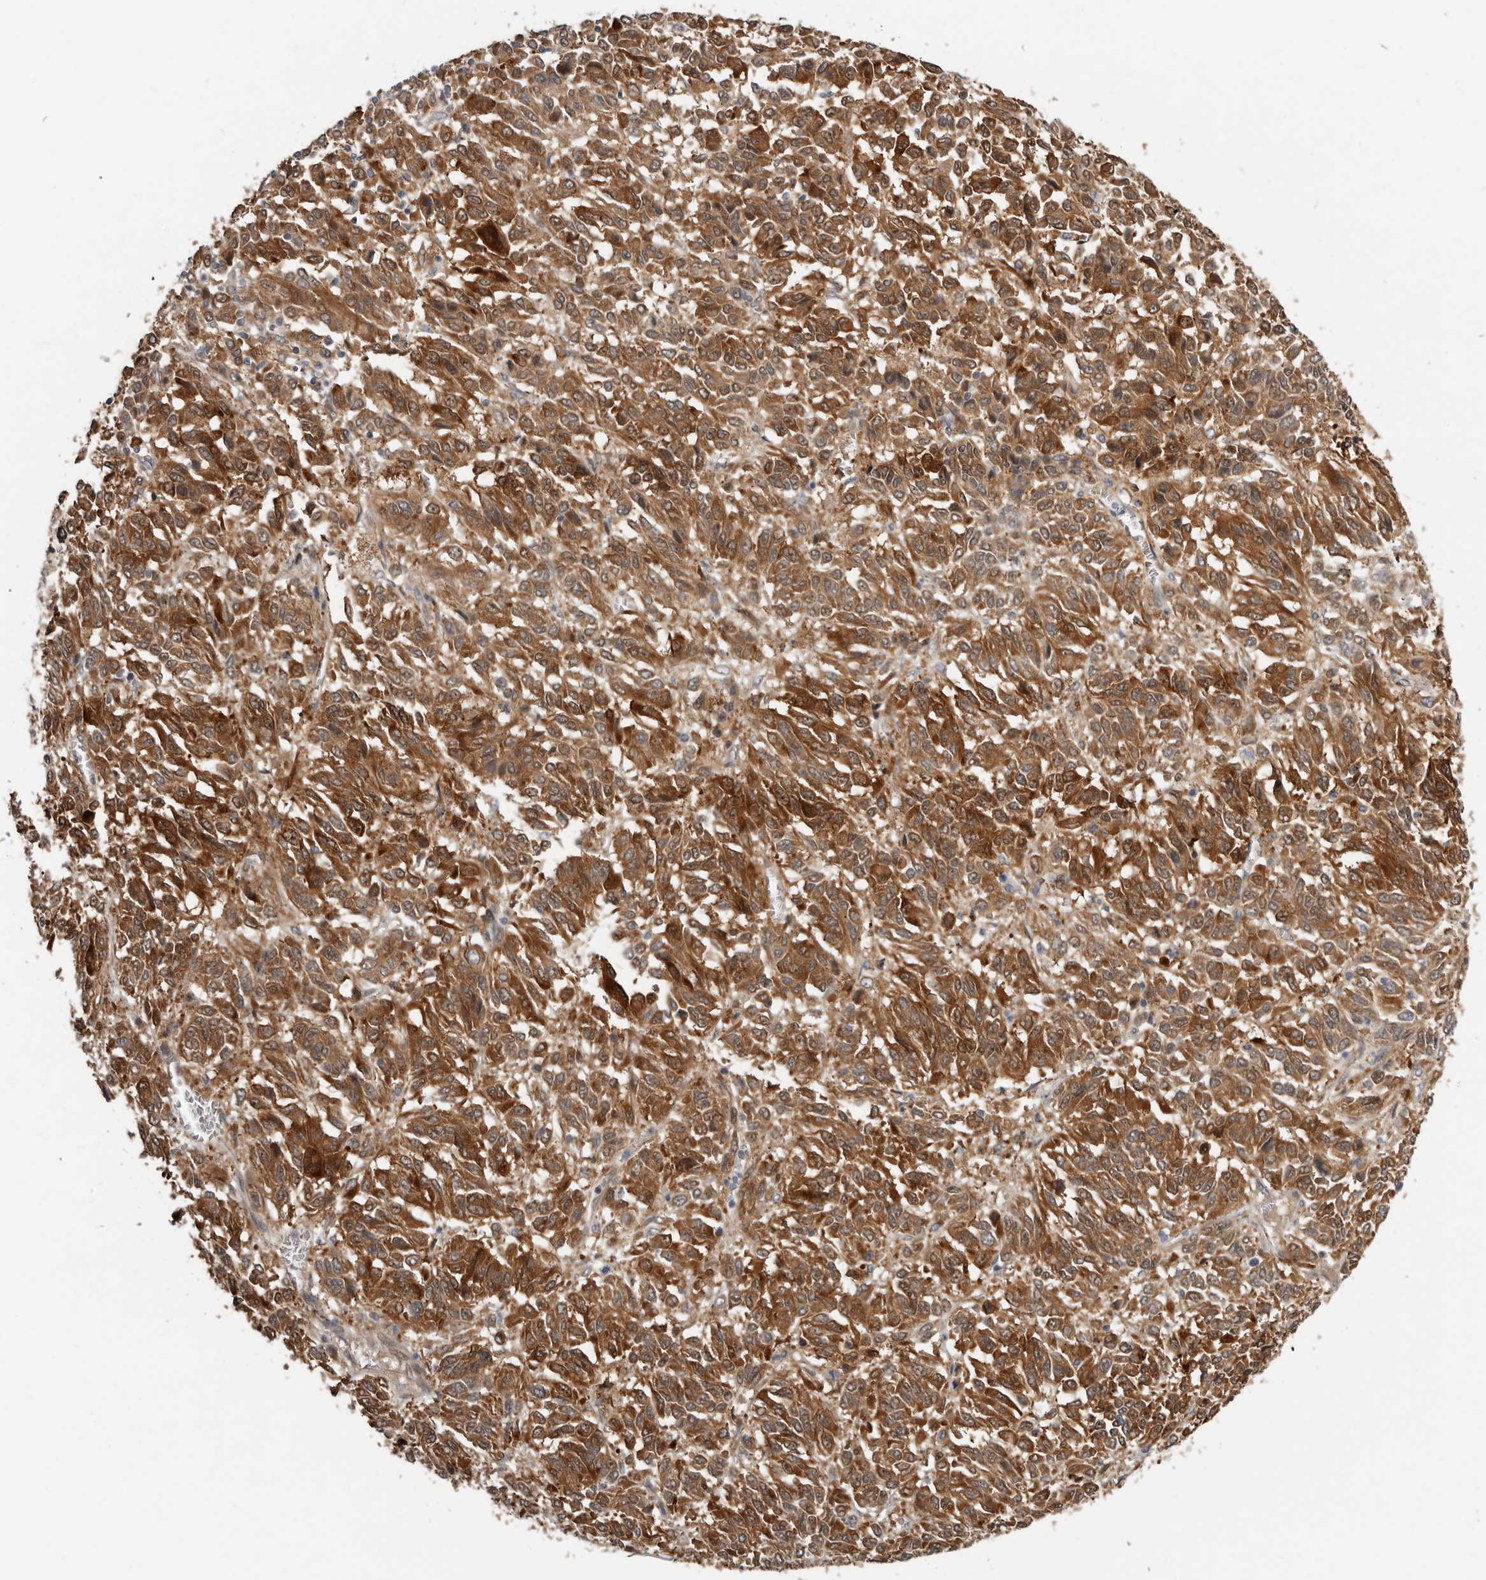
{"staining": {"intensity": "strong", "quantity": ">75%", "location": "cytoplasmic/membranous"}, "tissue": "melanoma", "cell_type": "Tumor cells", "image_type": "cancer", "snomed": [{"axis": "morphology", "description": "Malignant melanoma, Metastatic site"}, {"axis": "topography", "description": "Lung"}], "caption": "High-magnification brightfield microscopy of malignant melanoma (metastatic site) stained with DAB (brown) and counterstained with hematoxylin (blue). tumor cells exhibit strong cytoplasmic/membranous staining is present in approximately>75% of cells.", "gene": "SBDS", "patient": {"sex": "male", "age": 64}}